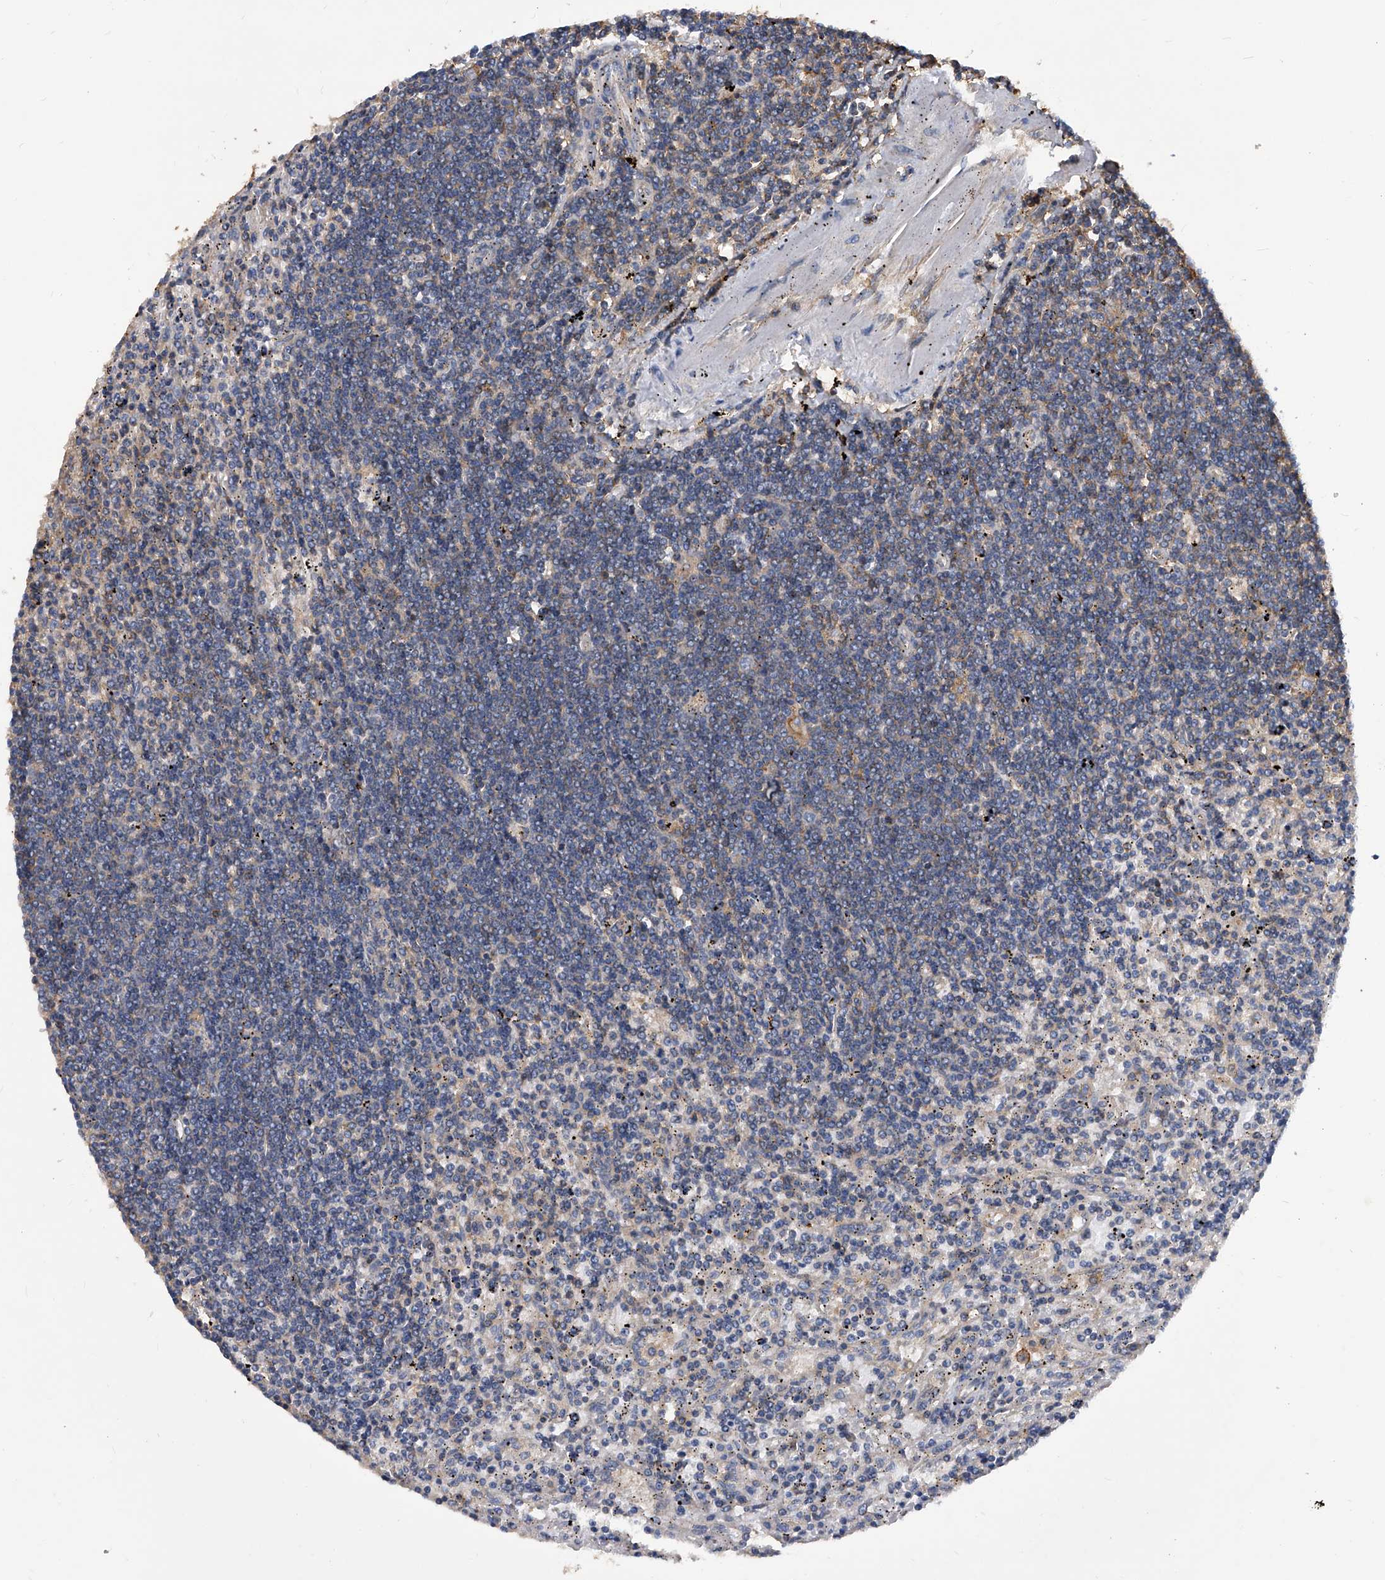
{"staining": {"intensity": "negative", "quantity": "none", "location": "none"}, "tissue": "lymphoma", "cell_type": "Tumor cells", "image_type": "cancer", "snomed": [{"axis": "morphology", "description": "Malignant lymphoma, non-Hodgkin's type, Low grade"}, {"axis": "topography", "description": "Spleen"}], "caption": "Human malignant lymphoma, non-Hodgkin's type (low-grade) stained for a protein using immunohistochemistry (IHC) shows no positivity in tumor cells.", "gene": "ATG5", "patient": {"sex": "male", "age": 76}}